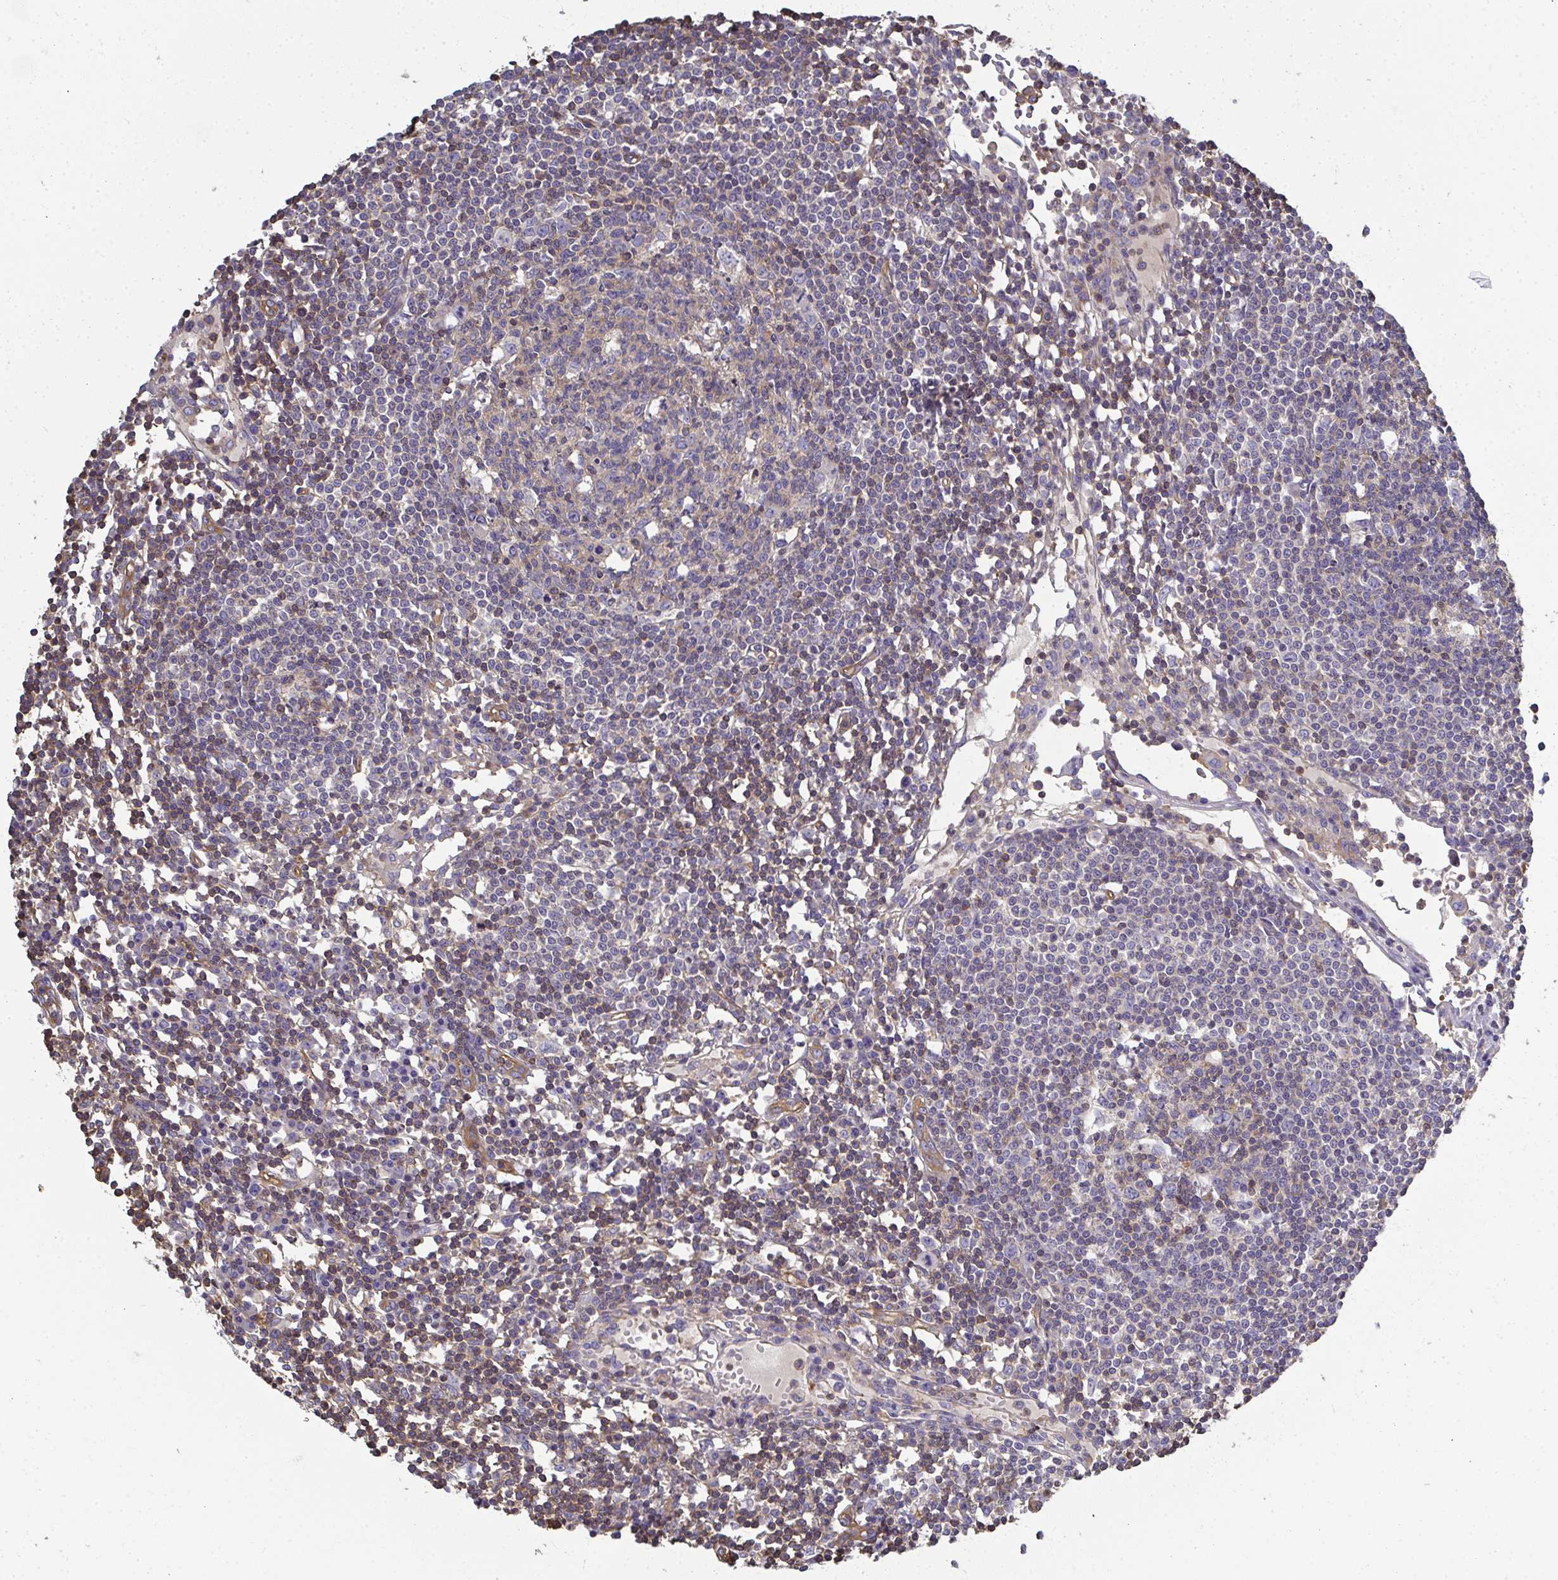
{"staining": {"intensity": "negative", "quantity": "none", "location": "none"}, "tissue": "lymph node", "cell_type": "Germinal center cells", "image_type": "normal", "snomed": [{"axis": "morphology", "description": "Normal tissue, NOS"}, {"axis": "topography", "description": "Lymph node"}], "caption": "Human lymph node stained for a protein using immunohistochemistry (IHC) demonstrates no staining in germinal center cells.", "gene": "MYL1", "patient": {"sex": "female", "age": 78}}